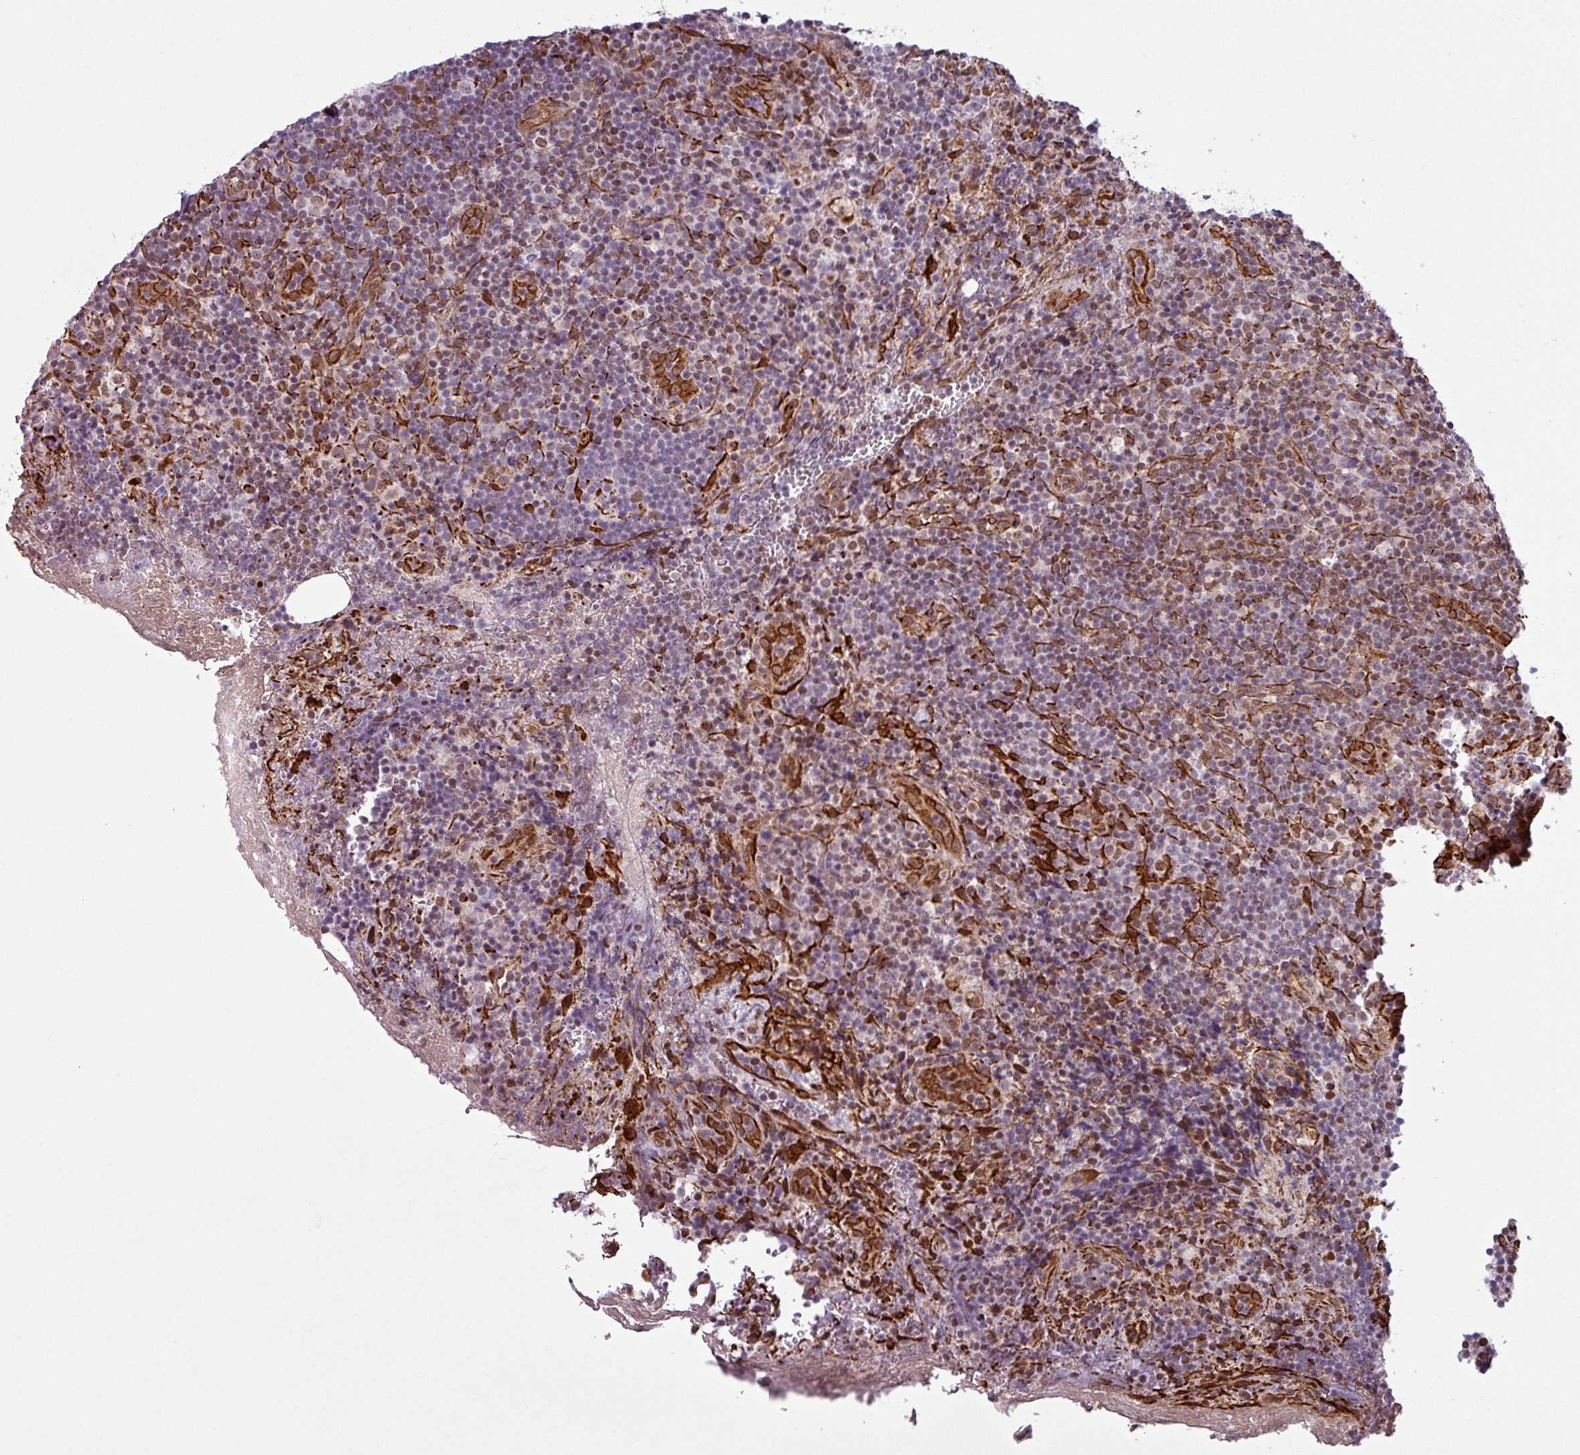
{"staining": {"intensity": "weak", "quantity": "<25%", "location": "nuclear"}, "tissue": "lymph node", "cell_type": "Germinal center cells", "image_type": "normal", "snomed": [{"axis": "morphology", "description": "Normal tissue, NOS"}, {"axis": "topography", "description": "Lymph node"}], "caption": "Immunohistochemical staining of normal human lymph node demonstrates no significant staining in germinal center cells.", "gene": "CHD3", "patient": {"sex": "male", "age": 58}}